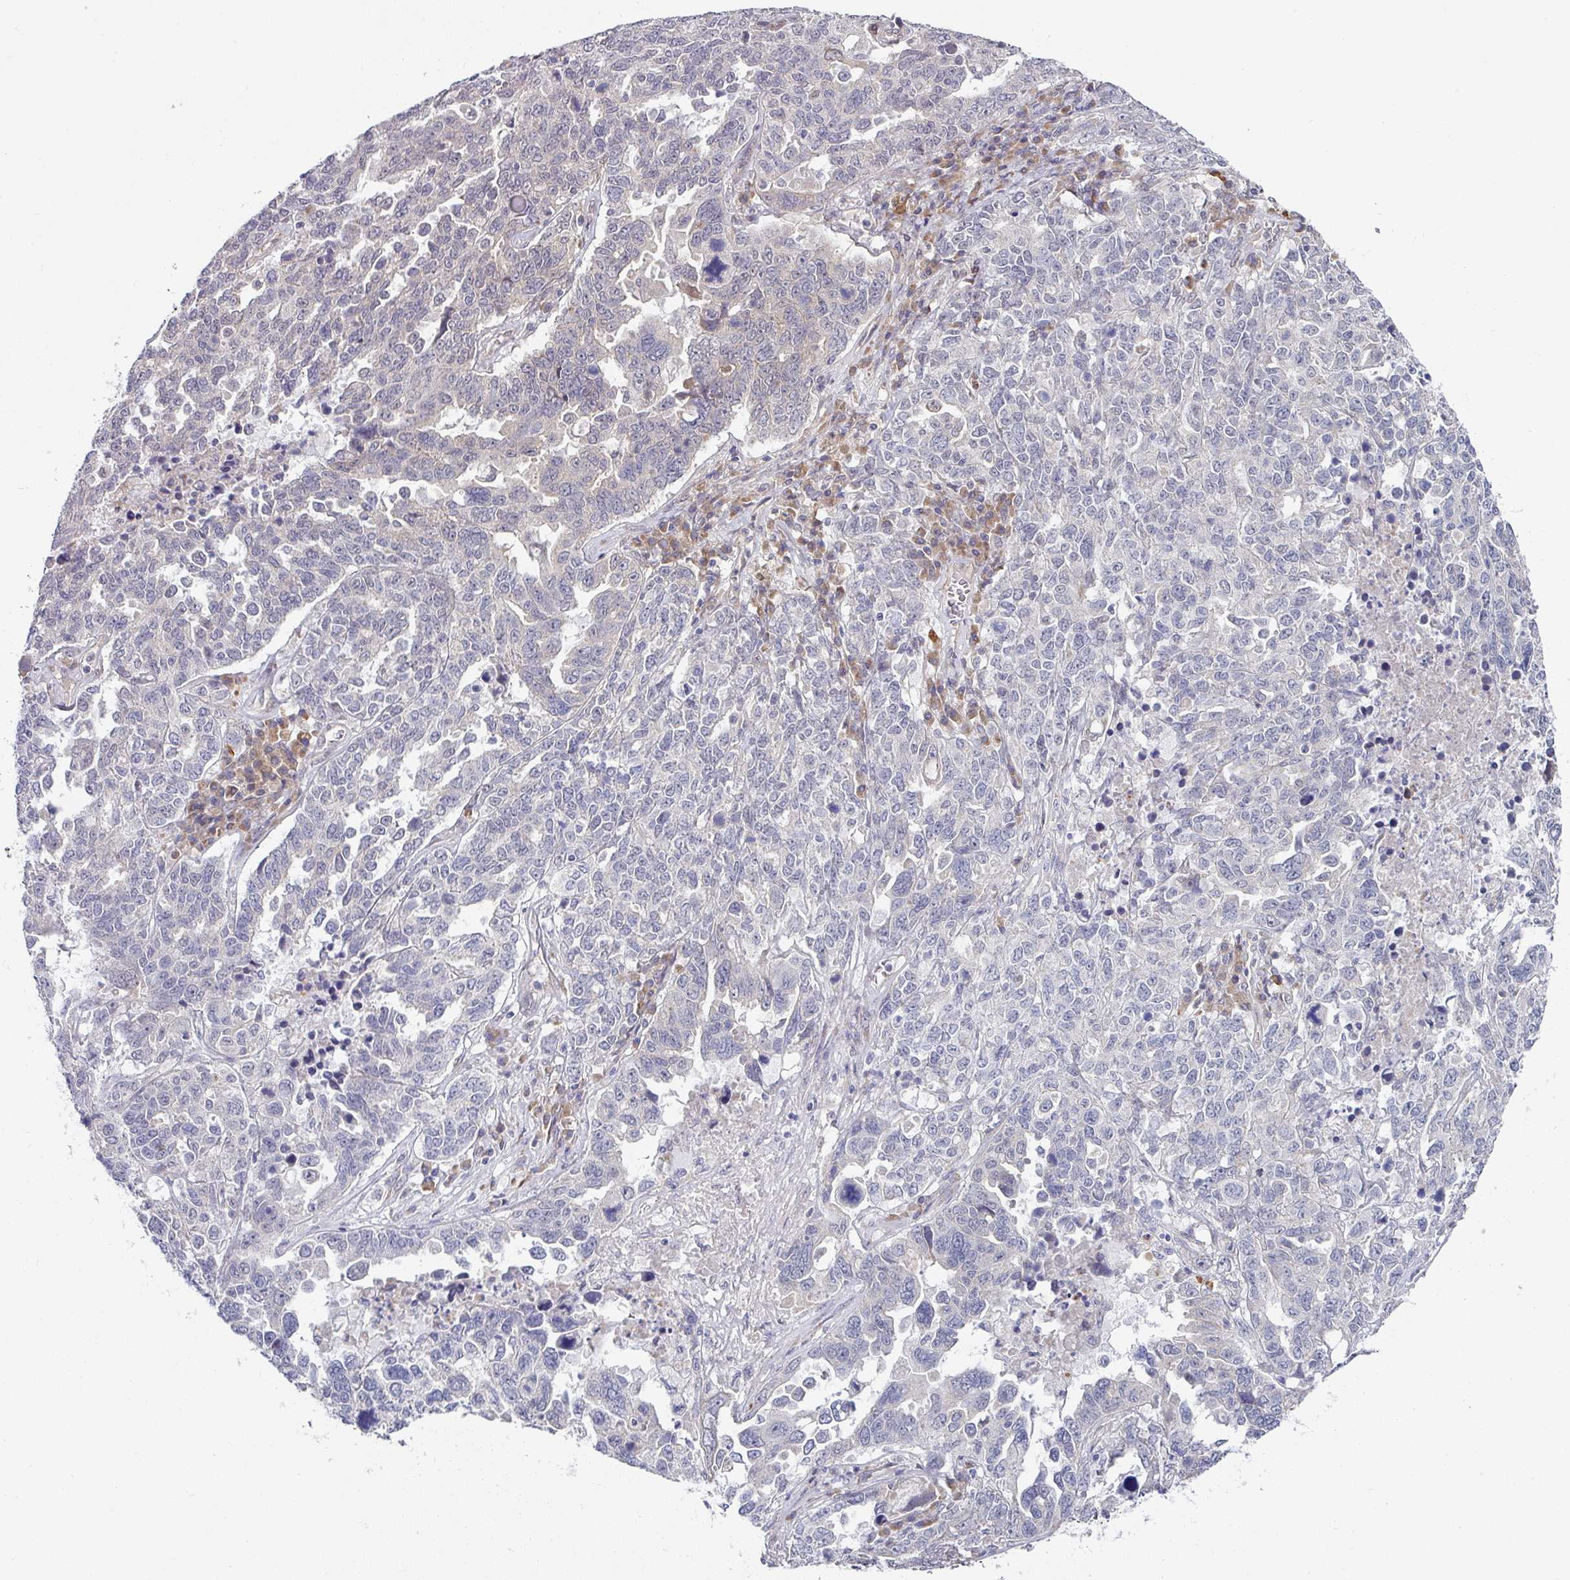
{"staining": {"intensity": "negative", "quantity": "none", "location": "none"}, "tissue": "ovarian cancer", "cell_type": "Tumor cells", "image_type": "cancer", "snomed": [{"axis": "morphology", "description": "Carcinoma, endometroid"}, {"axis": "topography", "description": "Ovary"}], "caption": "Tumor cells are negative for brown protein staining in endometroid carcinoma (ovarian). (DAB immunohistochemistry visualized using brightfield microscopy, high magnification).", "gene": "TMED5", "patient": {"sex": "female", "age": 62}}